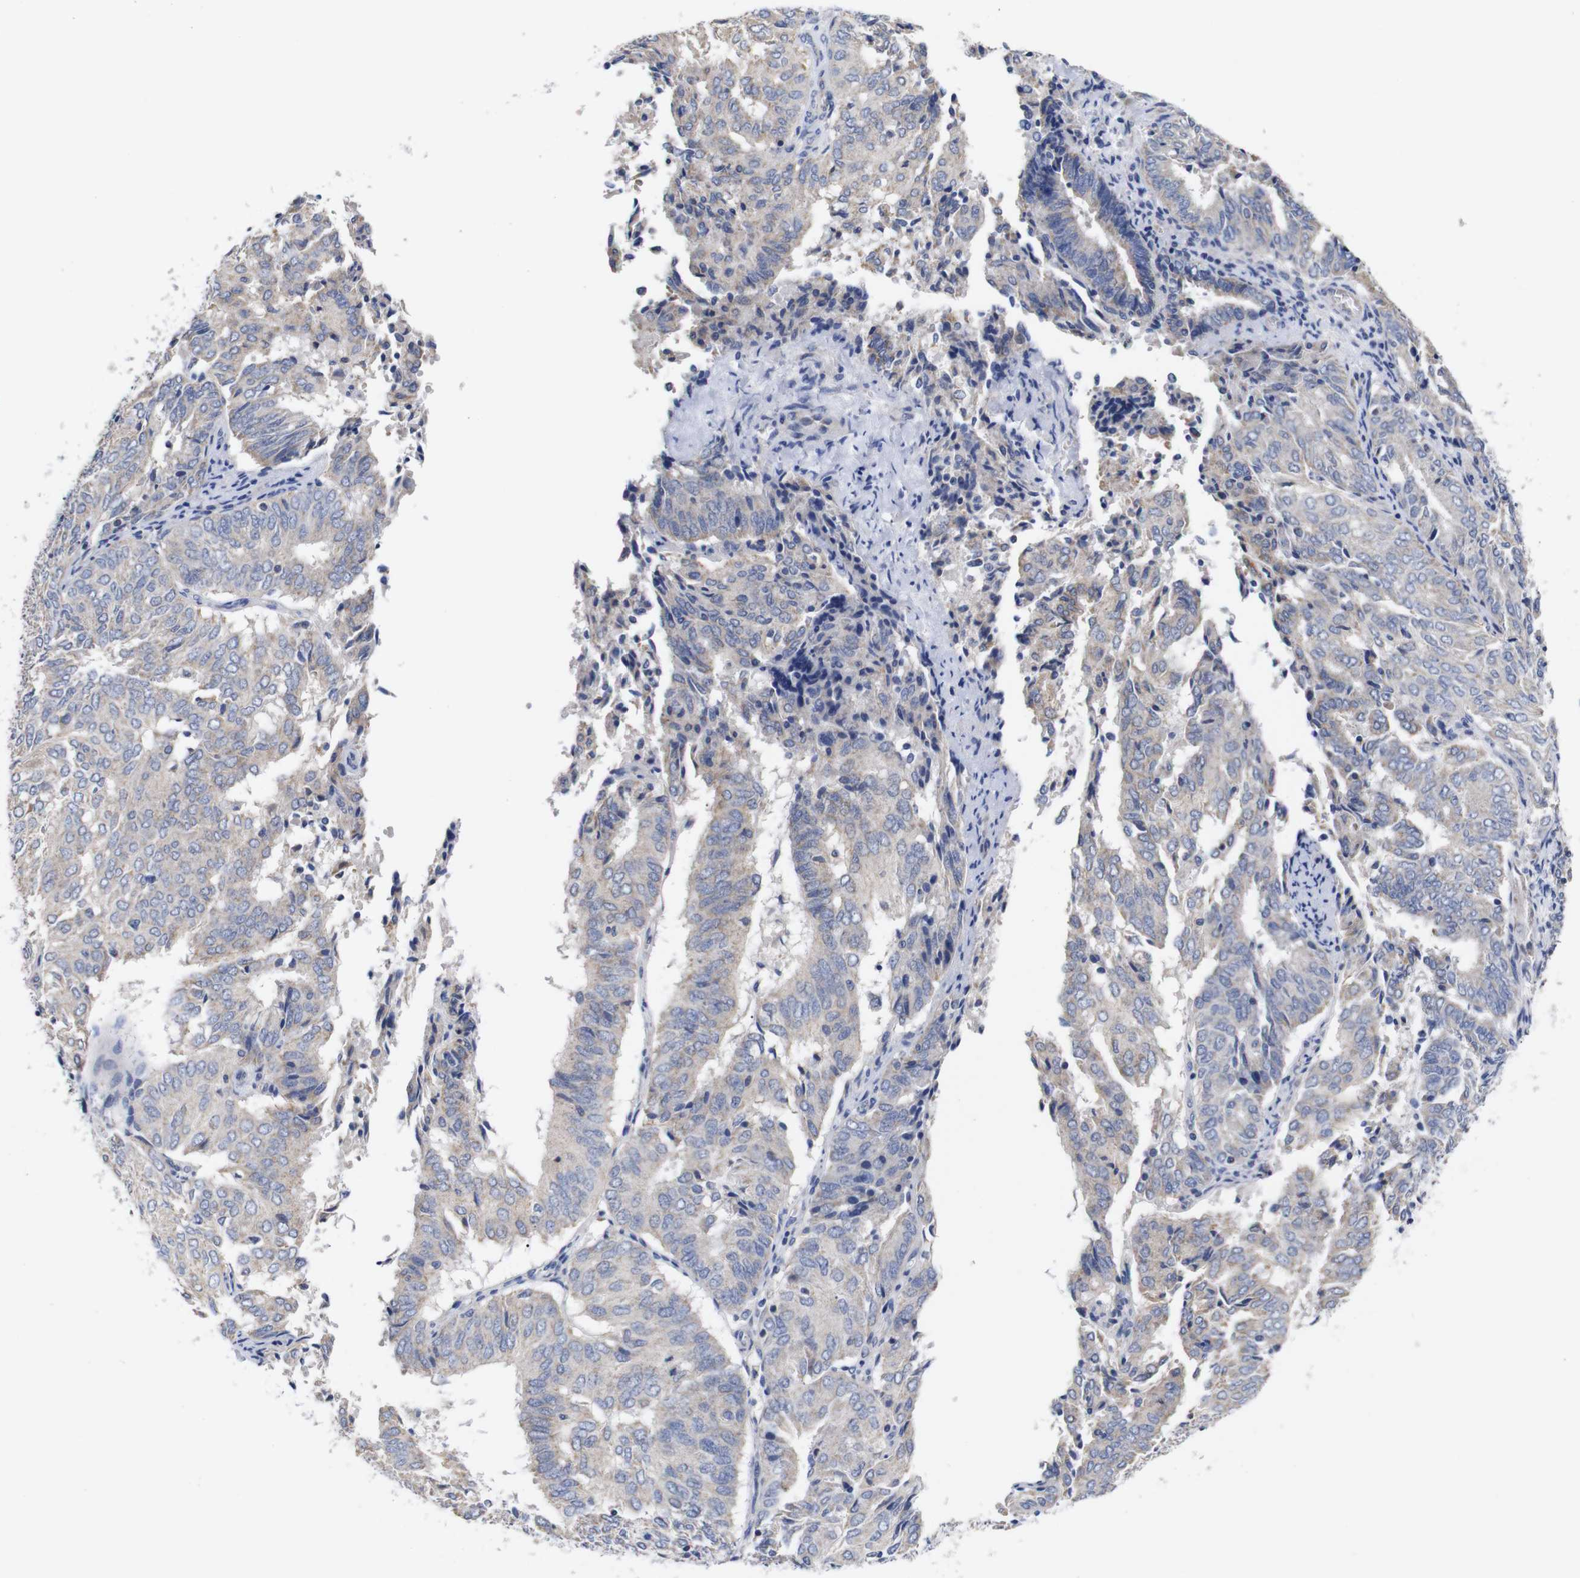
{"staining": {"intensity": "weak", "quantity": "<25%", "location": "cytoplasmic/membranous"}, "tissue": "endometrial cancer", "cell_type": "Tumor cells", "image_type": "cancer", "snomed": [{"axis": "morphology", "description": "Adenocarcinoma, NOS"}, {"axis": "topography", "description": "Uterus"}], "caption": "DAB immunohistochemical staining of human endometrial cancer shows no significant staining in tumor cells.", "gene": "OPN3", "patient": {"sex": "female", "age": 60}}